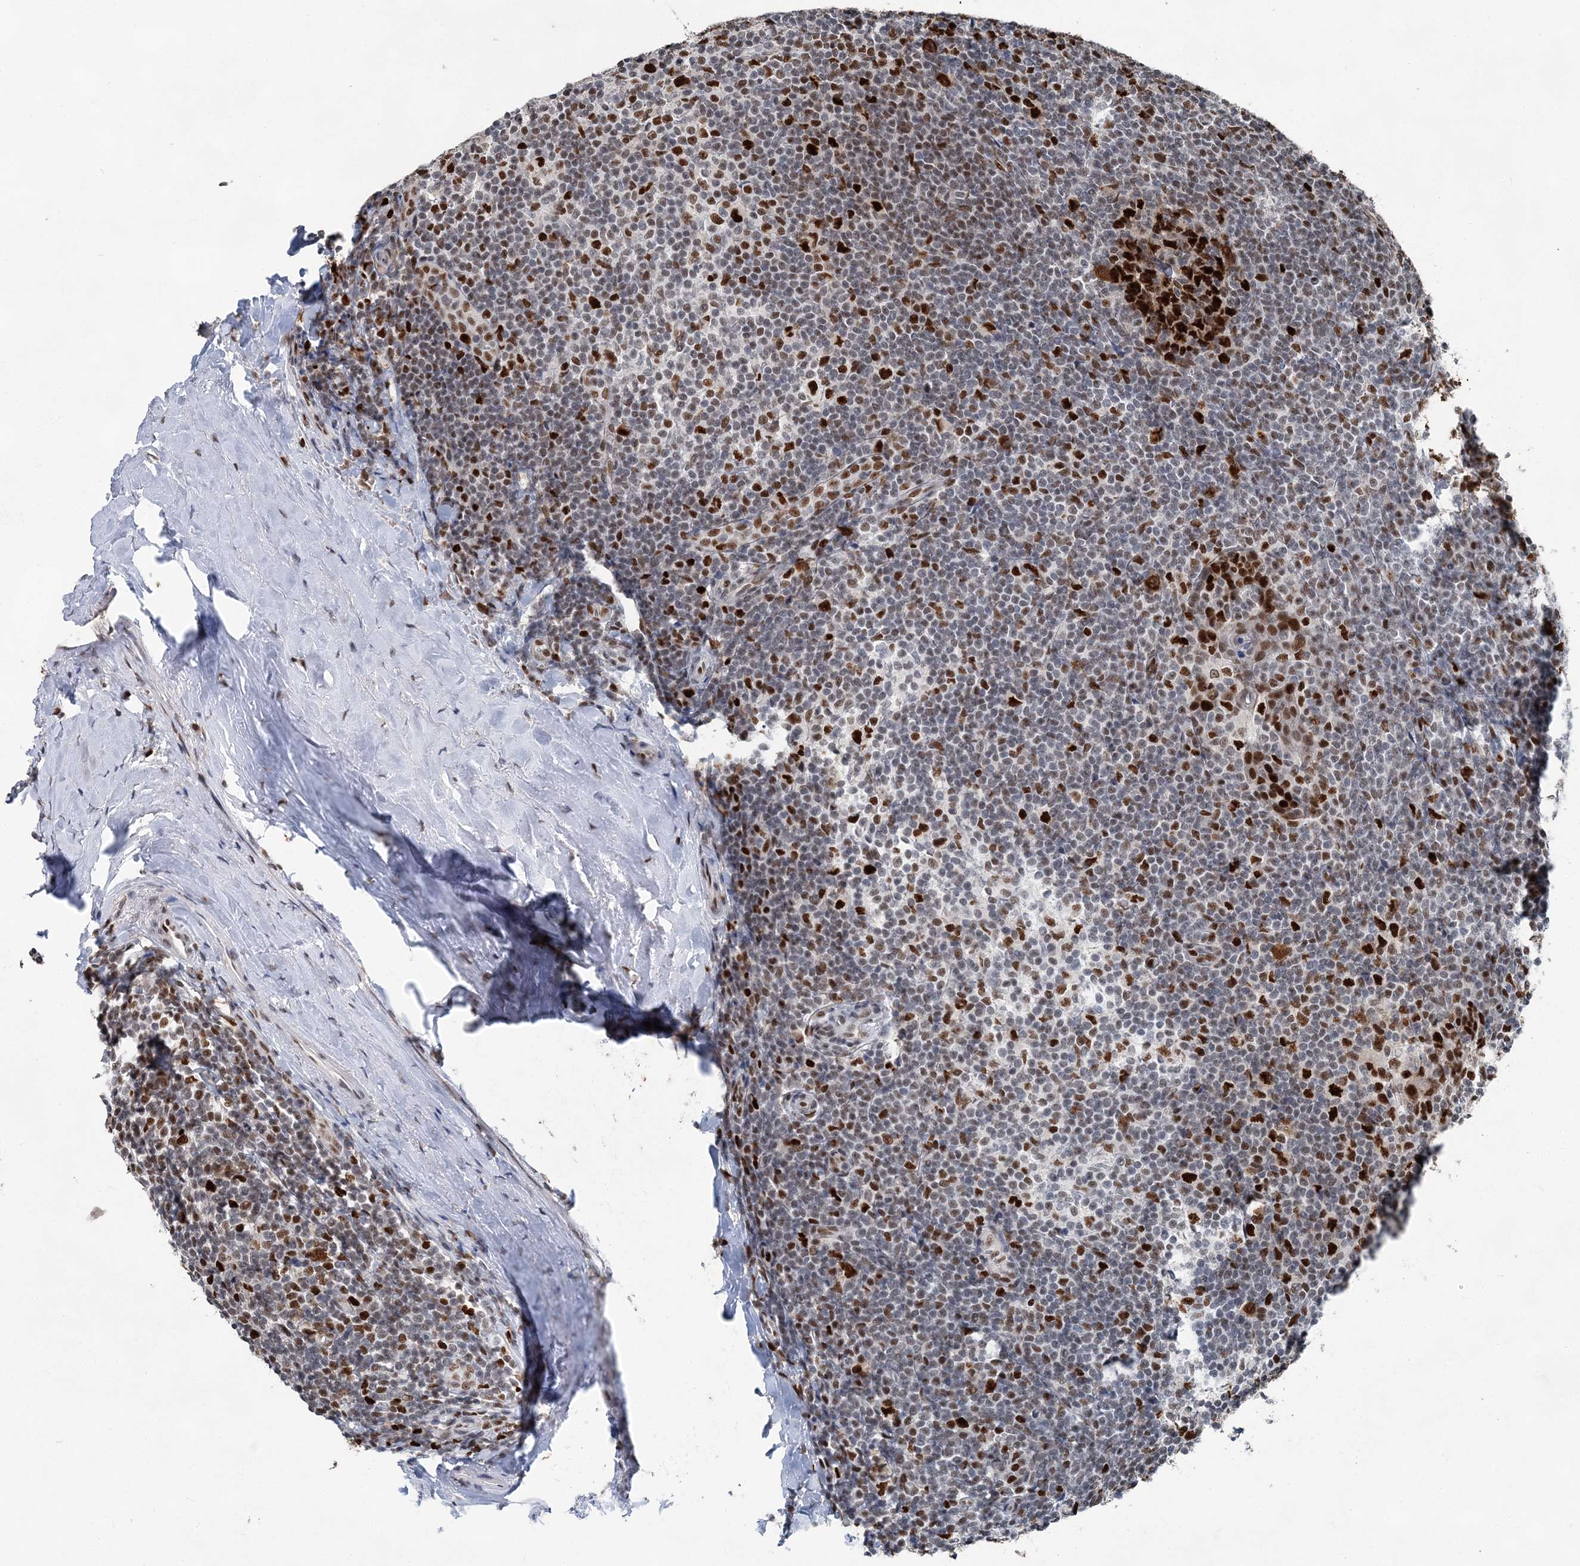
{"staining": {"intensity": "strong", "quantity": ">75%", "location": "nuclear"}, "tissue": "tonsil", "cell_type": "Germinal center cells", "image_type": "normal", "snomed": [{"axis": "morphology", "description": "Normal tissue, NOS"}, {"axis": "topography", "description": "Tonsil"}], "caption": "An IHC histopathology image of benign tissue is shown. Protein staining in brown shows strong nuclear positivity in tonsil within germinal center cells.", "gene": "HAT1", "patient": {"sex": "male", "age": 37}}